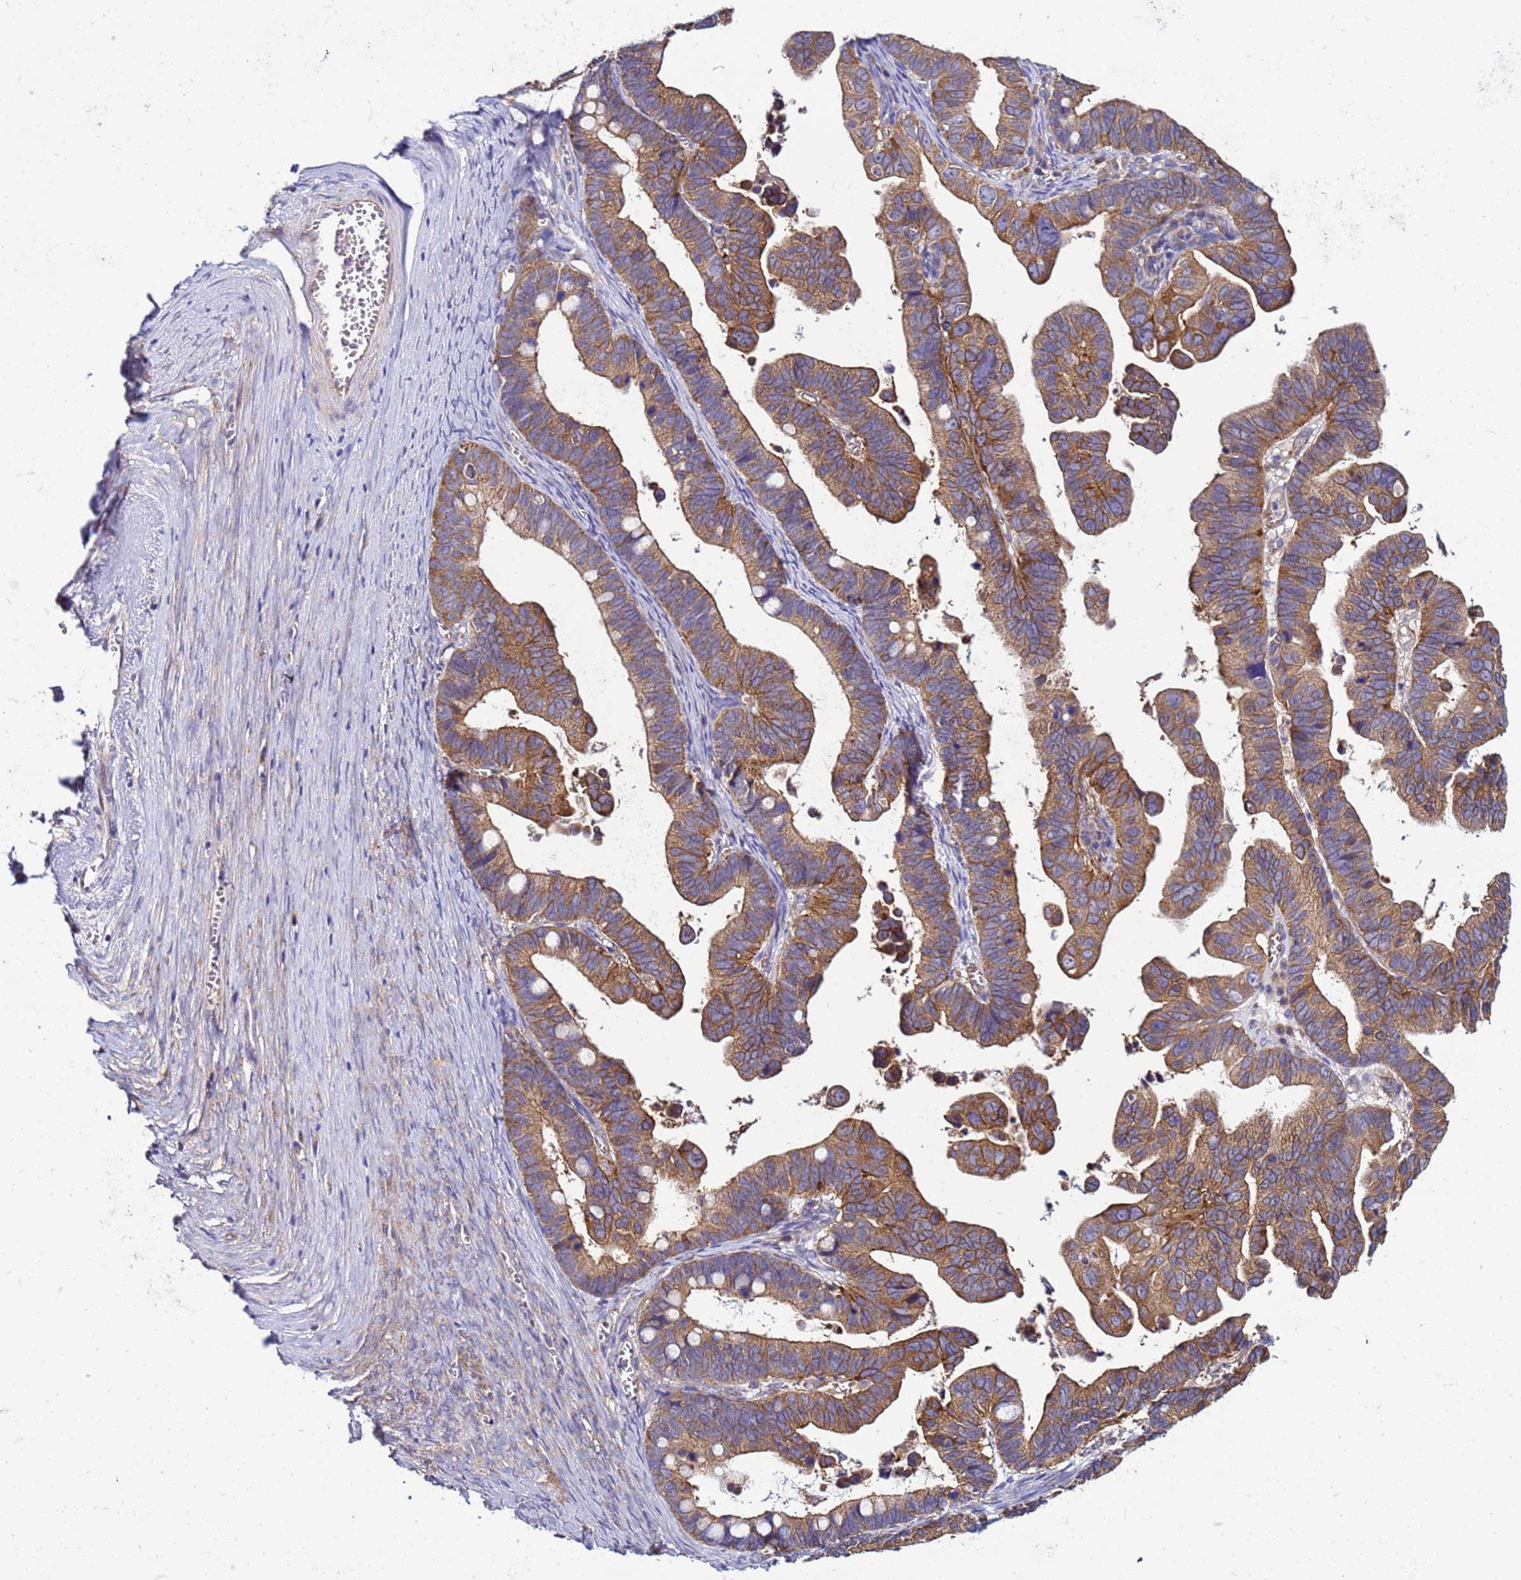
{"staining": {"intensity": "moderate", "quantity": ">75%", "location": "cytoplasmic/membranous"}, "tissue": "ovarian cancer", "cell_type": "Tumor cells", "image_type": "cancer", "snomed": [{"axis": "morphology", "description": "Cystadenocarcinoma, serous, NOS"}, {"axis": "topography", "description": "Ovary"}], "caption": "A photomicrograph showing moderate cytoplasmic/membranous expression in approximately >75% of tumor cells in ovarian serous cystadenocarcinoma, as visualized by brown immunohistochemical staining.", "gene": "PKD1", "patient": {"sex": "female", "age": 56}}